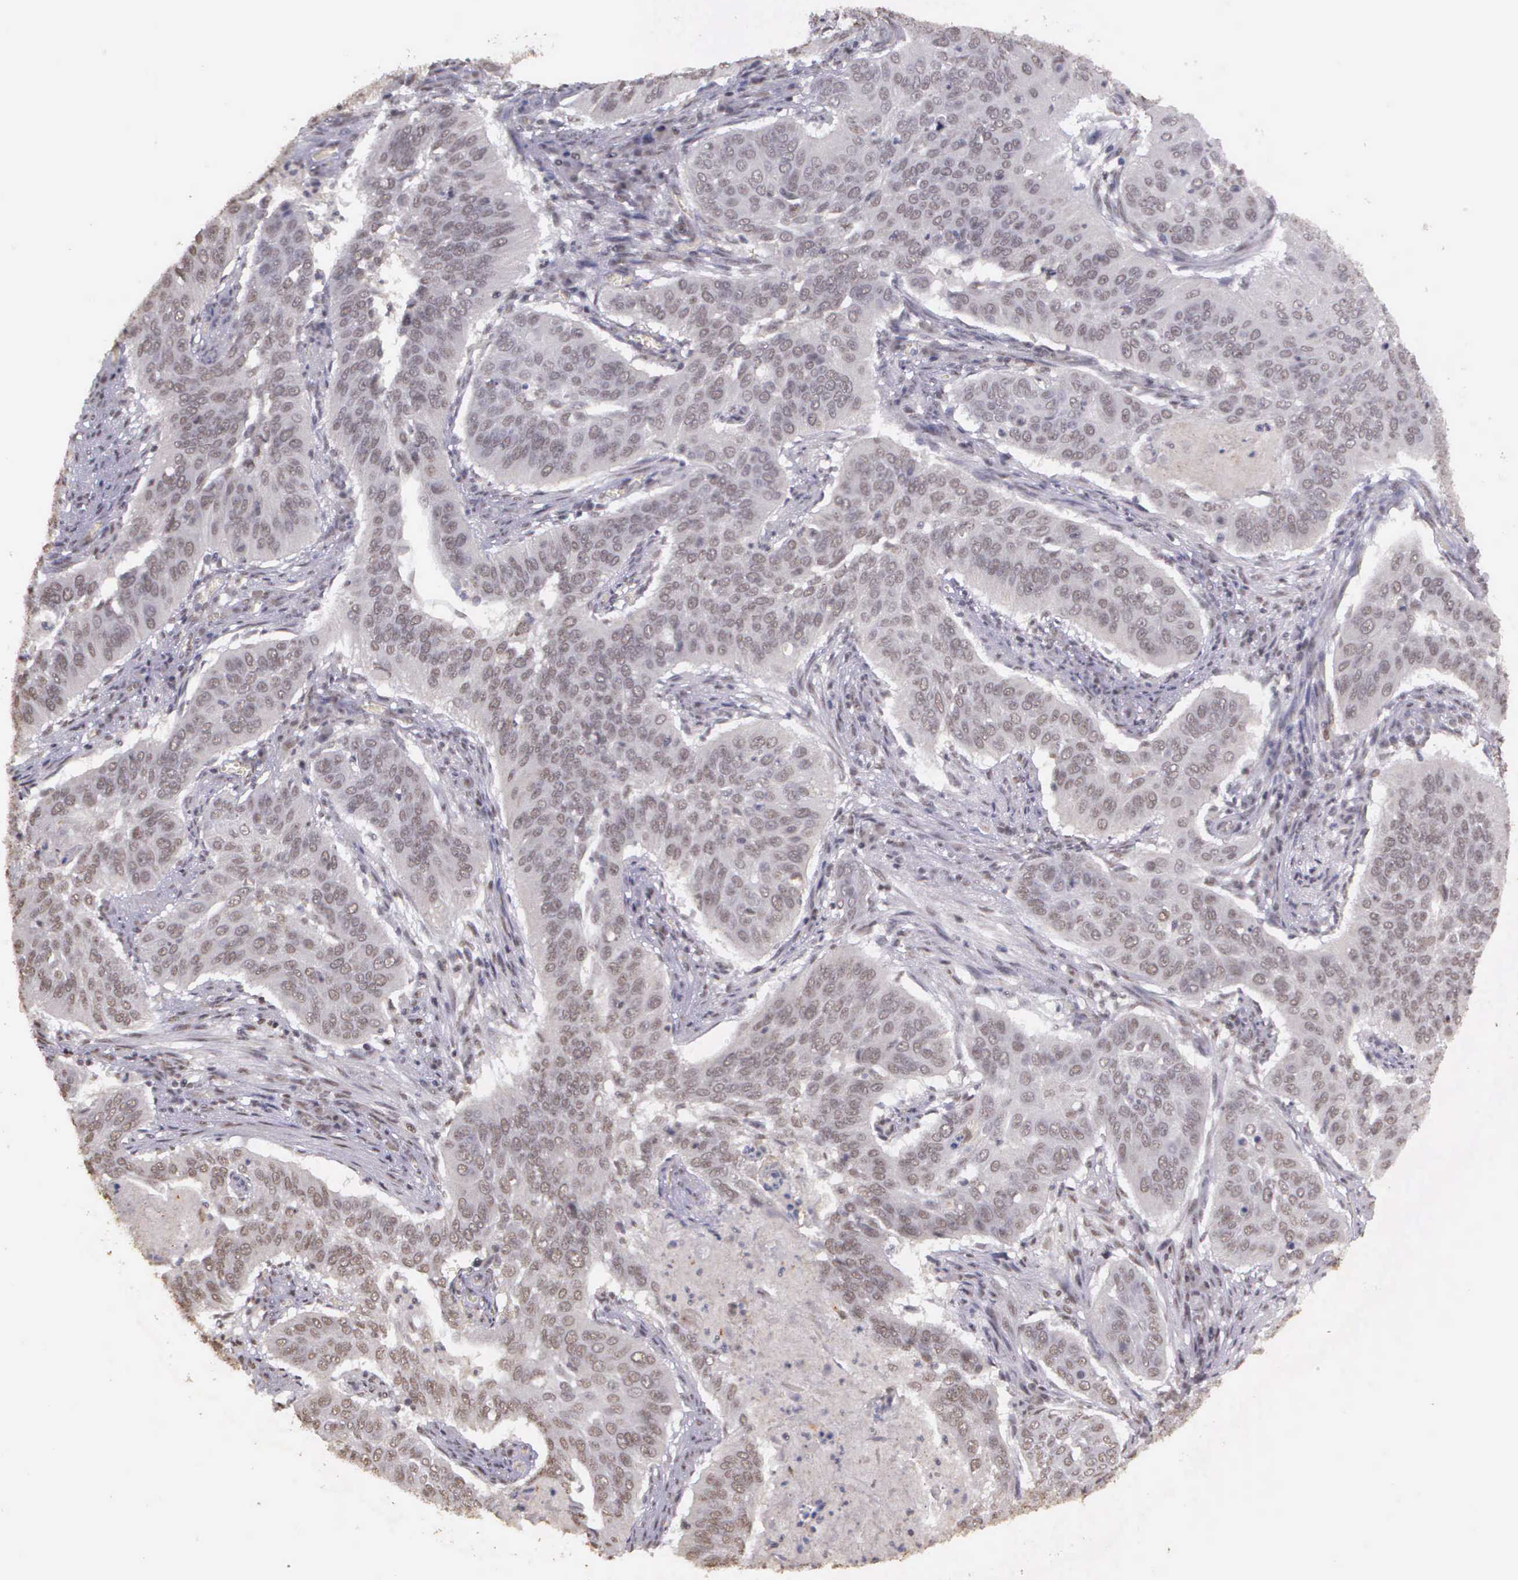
{"staining": {"intensity": "negative", "quantity": "none", "location": "none"}, "tissue": "cervical cancer", "cell_type": "Tumor cells", "image_type": "cancer", "snomed": [{"axis": "morphology", "description": "Squamous cell carcinoma, NOS"}, {"axis": "topography", "description": "Cervix"}], "caption": "High power microscopy image of an immunohistochemistry micrograph of squamous cell carcinoma (cervical), revealing no significant staining in tumor cells.", "gene": "ARMCX5", "patient": {"sex": "female", "age": 39}}